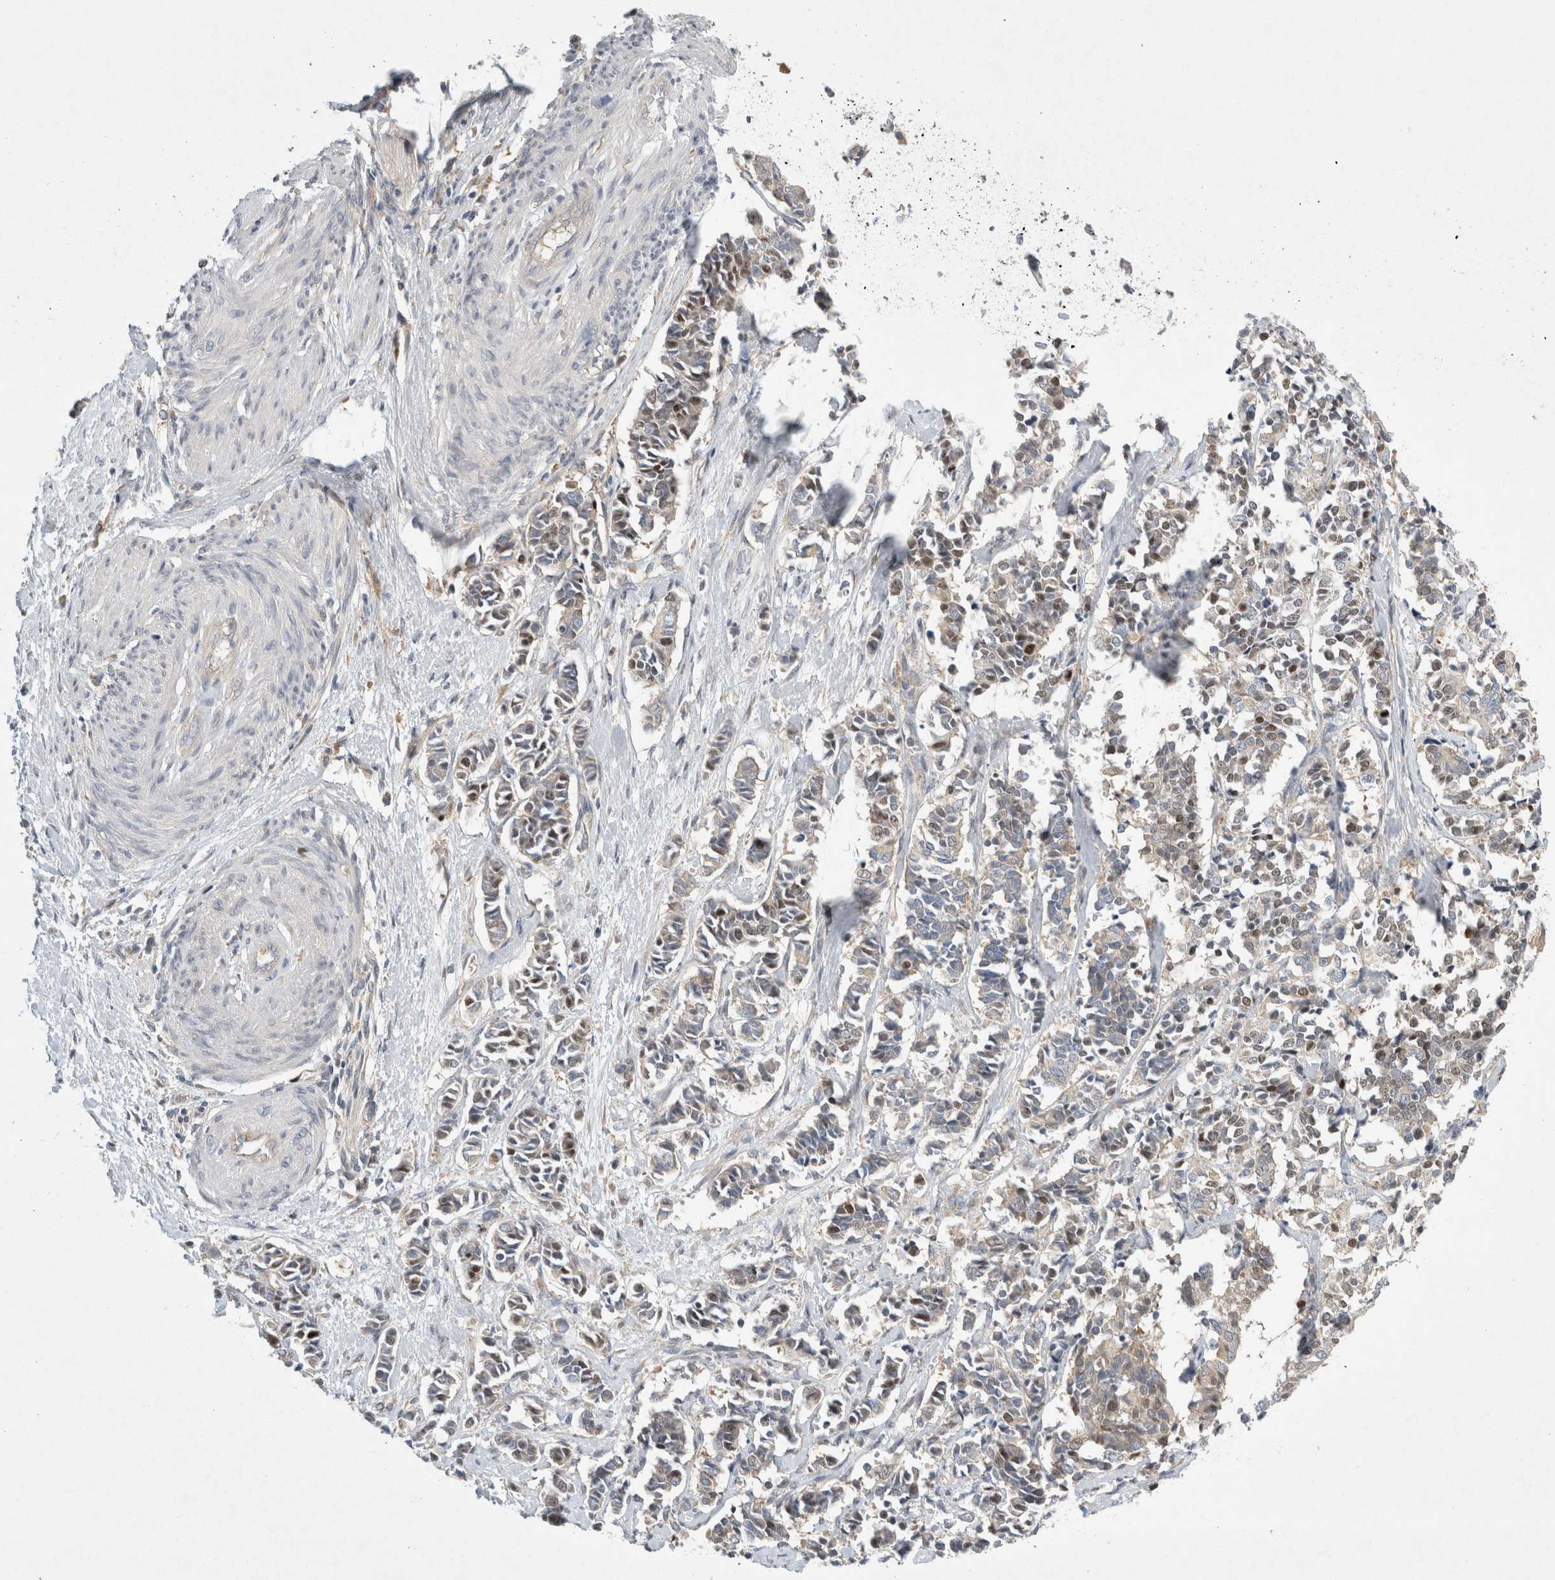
{"staining": {"intensity": "weak", "quantity": "25%-75%", "location": "cytoplasmic/membranous"}, "tissue": "cervical cancer", "cell_type": "Tumor cells", "image_type": "cancer", "snomed": [{"axis": "morphology", "description": "Normal tissue, NOS"}, {"axis": "morphology", "description": "Squamous cell carcinoma, NOS"}, {"axis": "topography", "description": "Cervix"}], "caption": "Cervical squamous cell carcinoma tissue shows weak cytoplasmic/membranous positivity in approximately 25%-75% of tumor cells, visualized by immunohistochemistry.", "gene": "CDCA7L", "patient": {"sex": "female", "age": 35}}